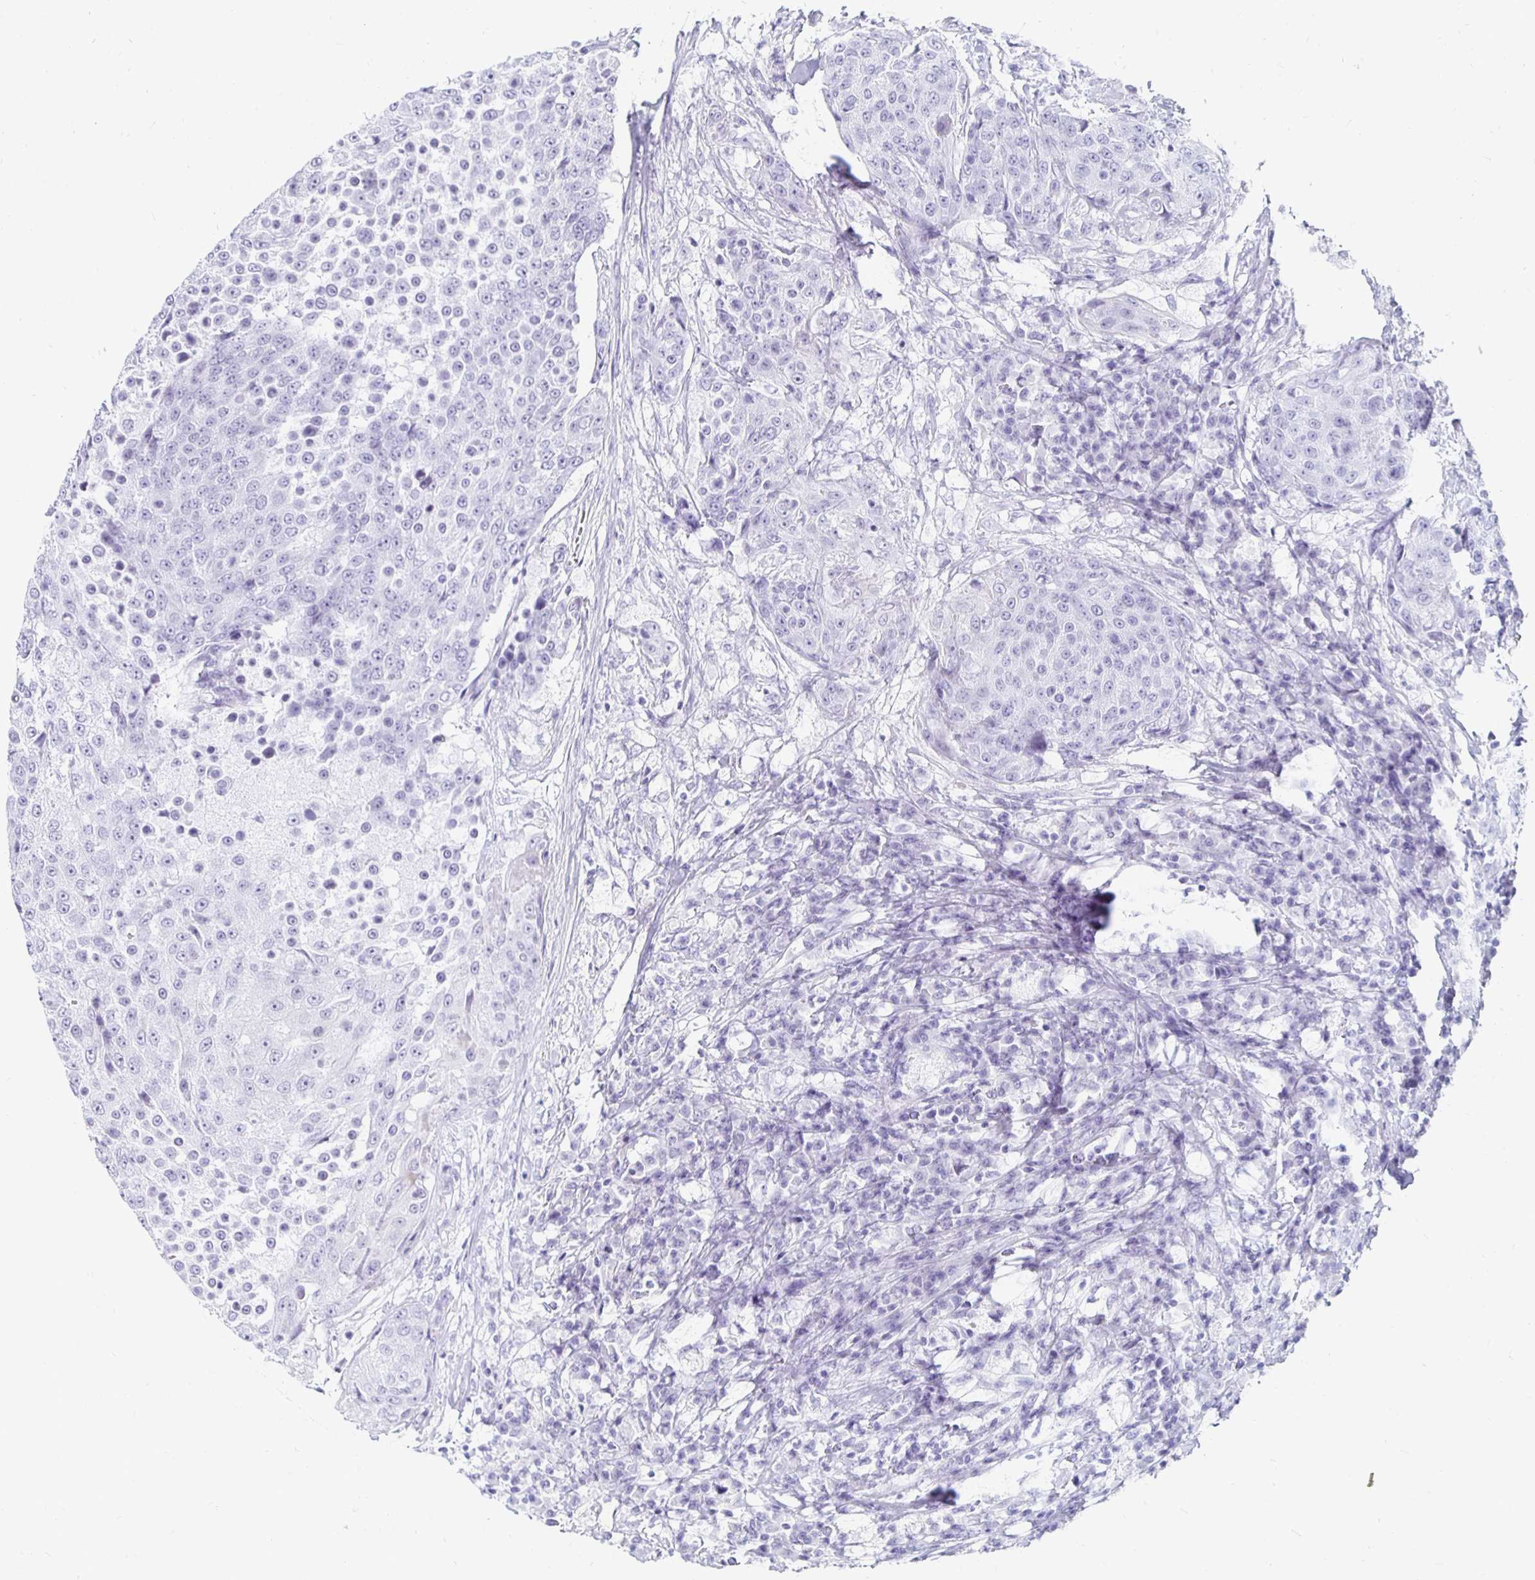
{"staining": {"intensity": "negative", "quantity": "none", "location": "none"}, "tissue": "urothelial cancer", "cell_type": "Tumor cells", "image_type": "cancer", "snomed": [{"axis": "morphology", "description": "Urothelial carcinoma, High grade"}, {"axis": "topography", "description": "Urinary bladder"}], "caption": "Immunohistochemical staining of human urothelial cancer demonstrates no significant staining in tumor cells.", "gene": "KCNQ2", "patient": {"sex": "female", "age": 63}}